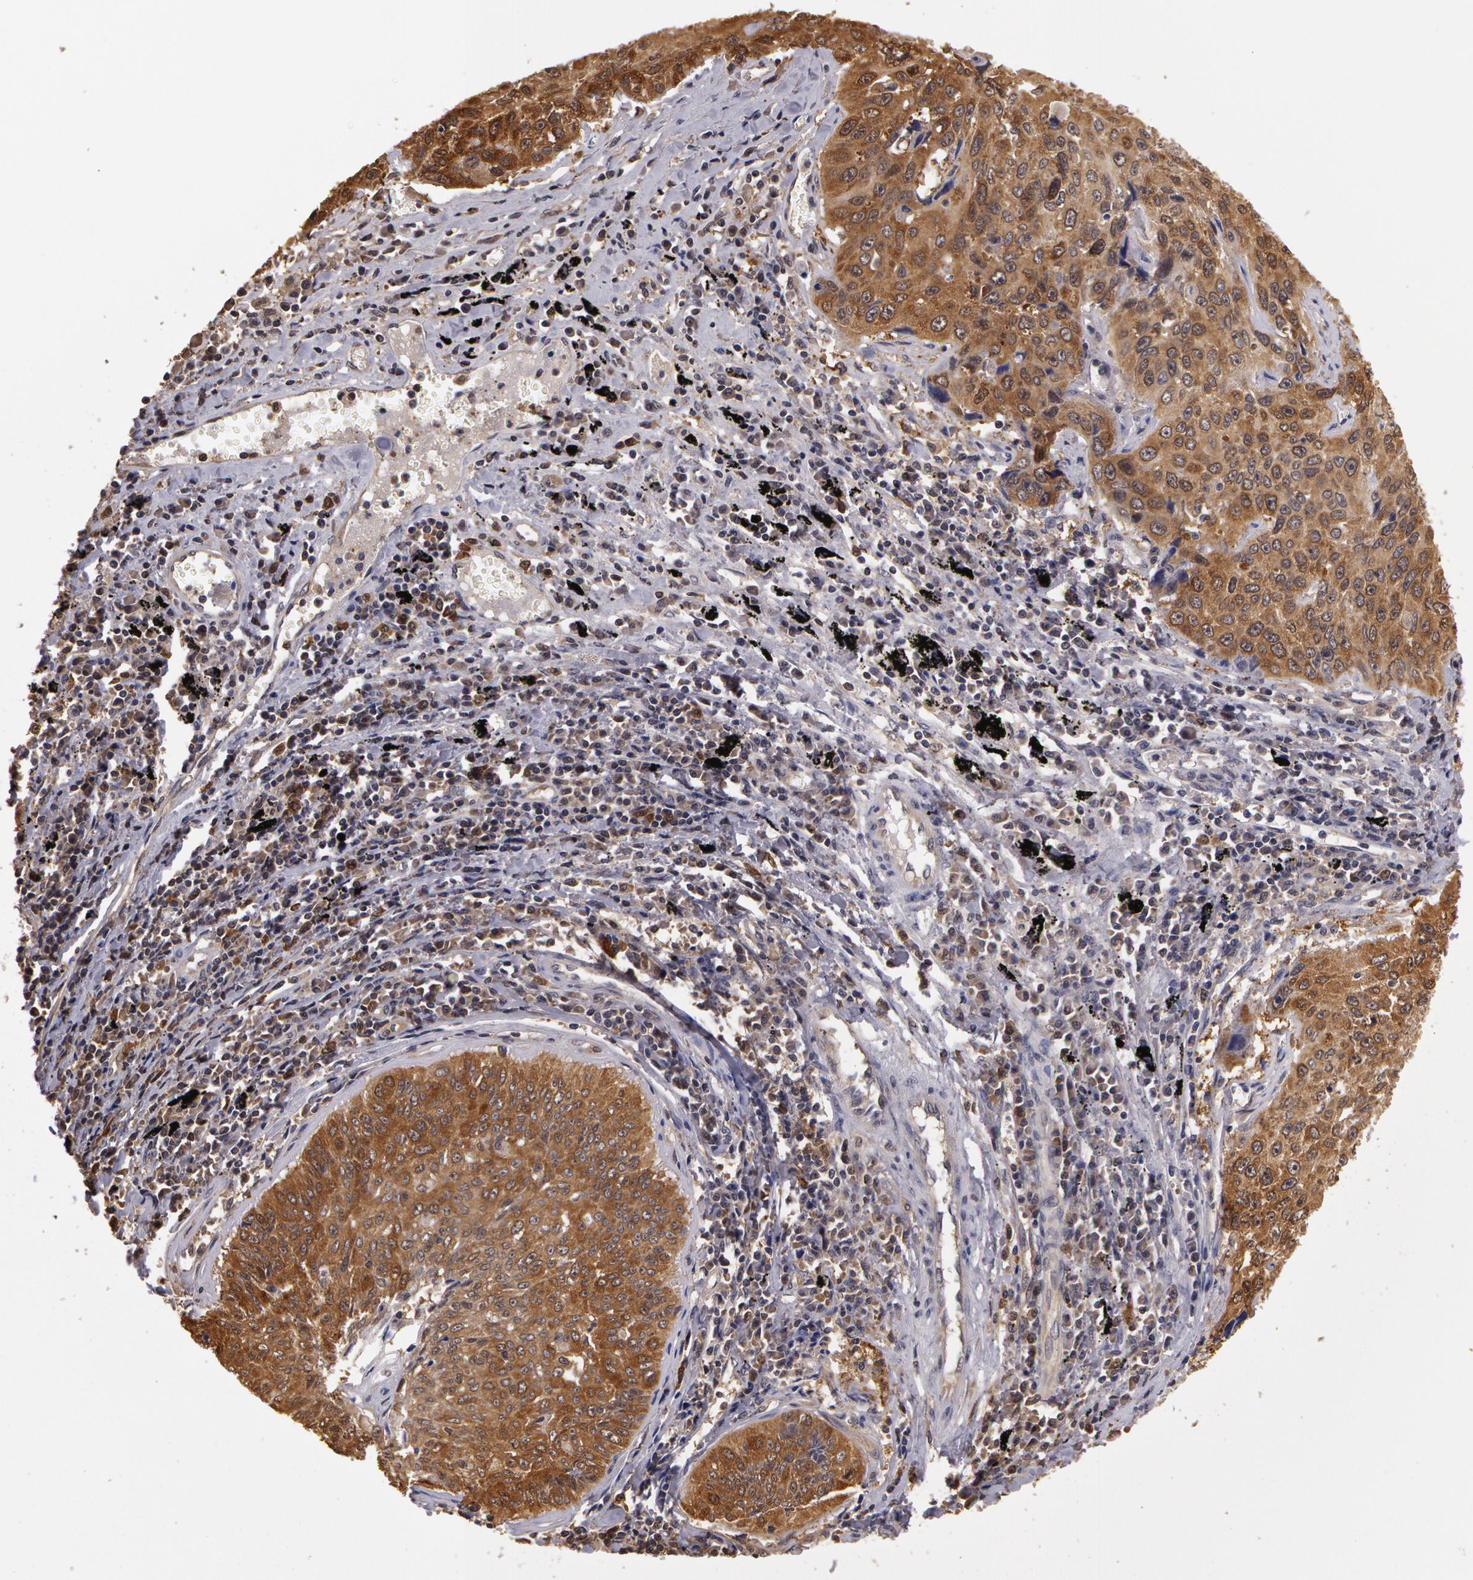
{"staining": {"intensity": "moderate", "quantity": ">75%", "location": "cytoplasmic/membranous"}, "tissue": "lung cancer", "cell_type": "Tumor cells", "image_type": "cancer", "snomed": [{"axis": "morphology", "description": "Adenocarcinoma, NOS"}, {"axis": "topography", "description": "Lung"}], "caption": "Human adenocarcinoma (lung) stained with a brown dye exhibits moderate cytoplasmic/membranous positive expression in approximately >75% of tumor cells.", "gene": "AHSA1", "patient": {"sex": "male", "age": 60}}